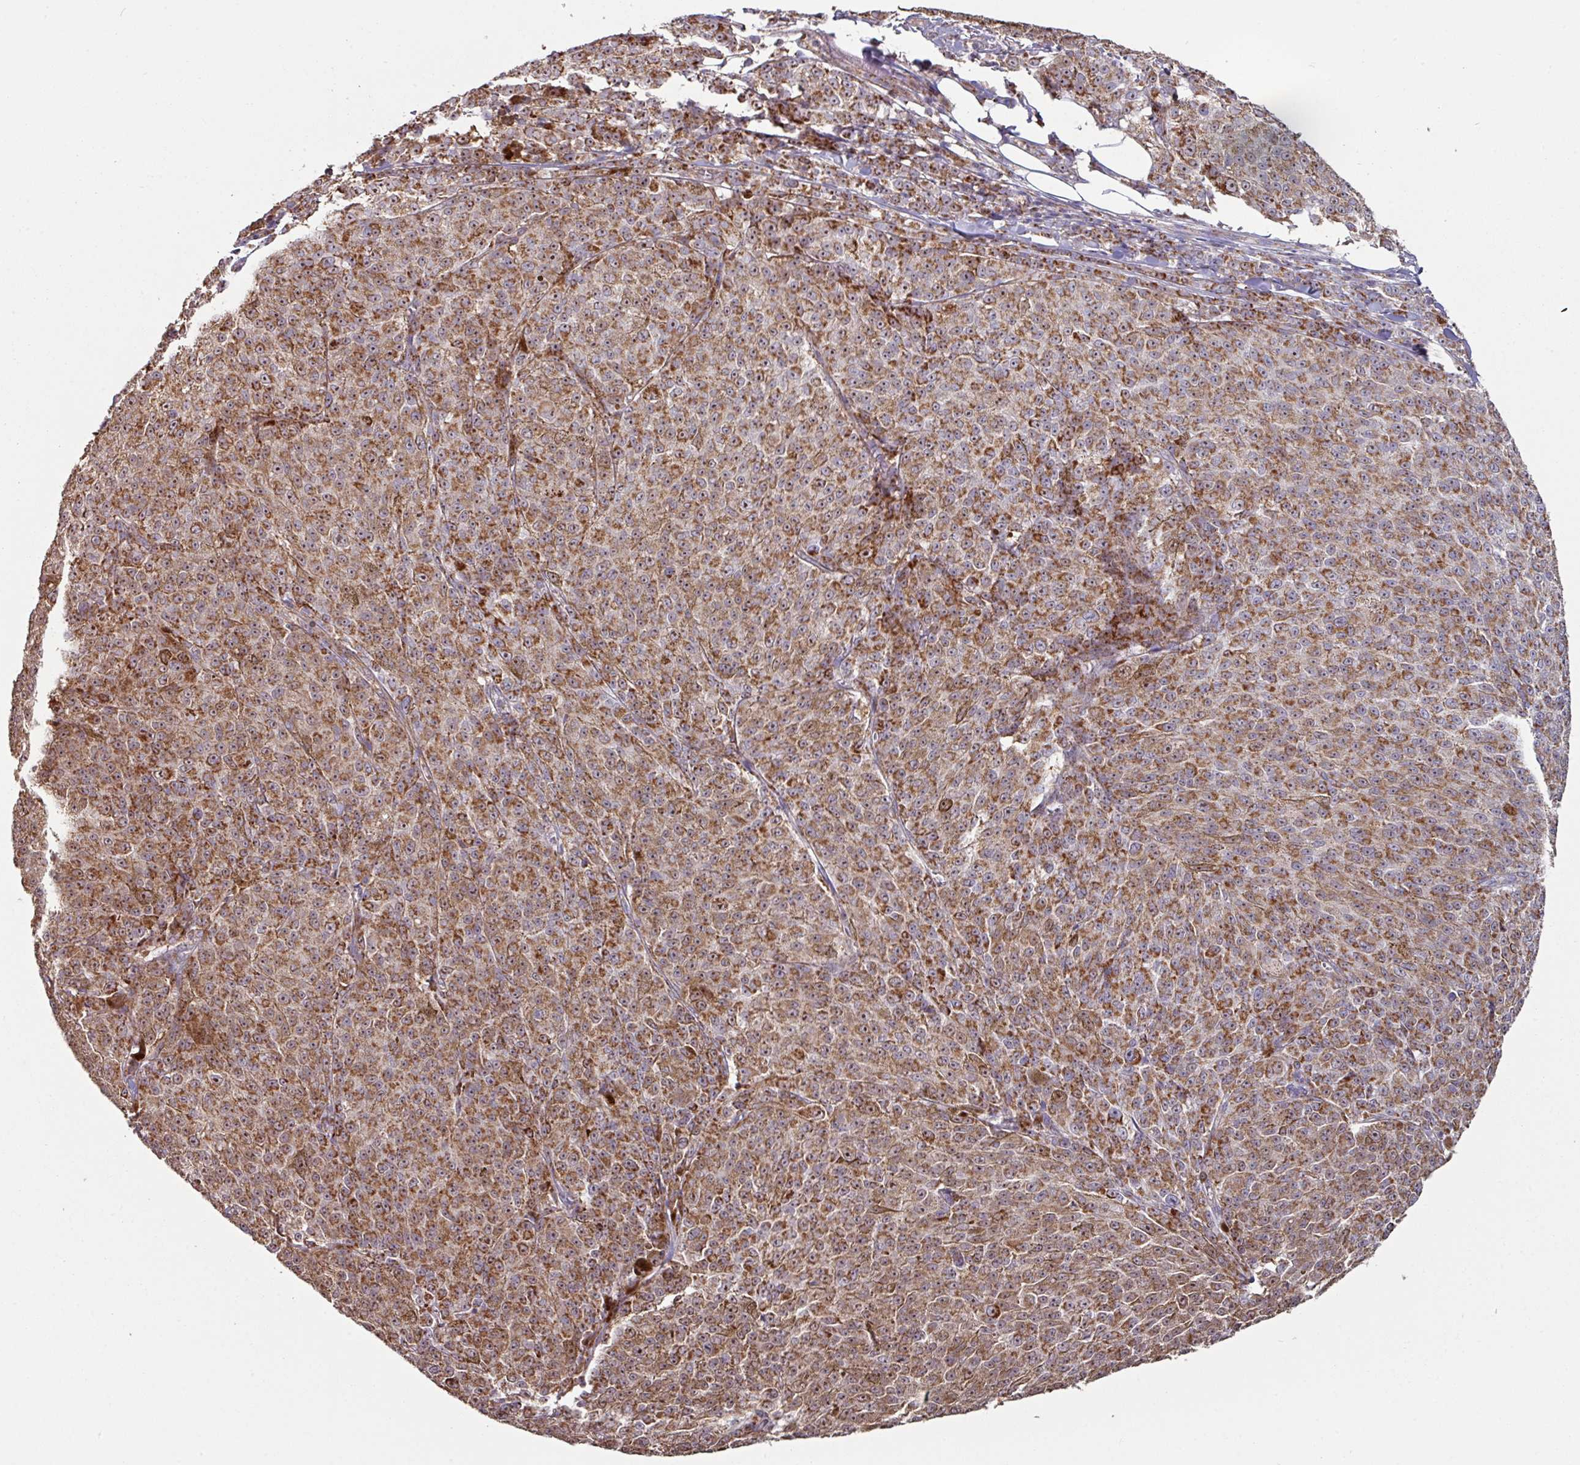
{"staining": {"intensity": "moderate", "quantity": ">75%", "location": "cytoplasmic/membranous"}, "tissue": "melanoma", "cell_type": "Tumor cells", "image_type": "cancer", "snomed": [{"axis": "morphology", "description": "Malignant melanoma, NOS"}, {"axis": "topography", "description": "Skin"}], "caption": "This is an image of immunohistochemistry staining of melanoma, which shows moderate staining in the cytoplasmic/membranous of tumor cells.", "gene": "OR2D3", "patient": {"sex": "female", "age": 52}}